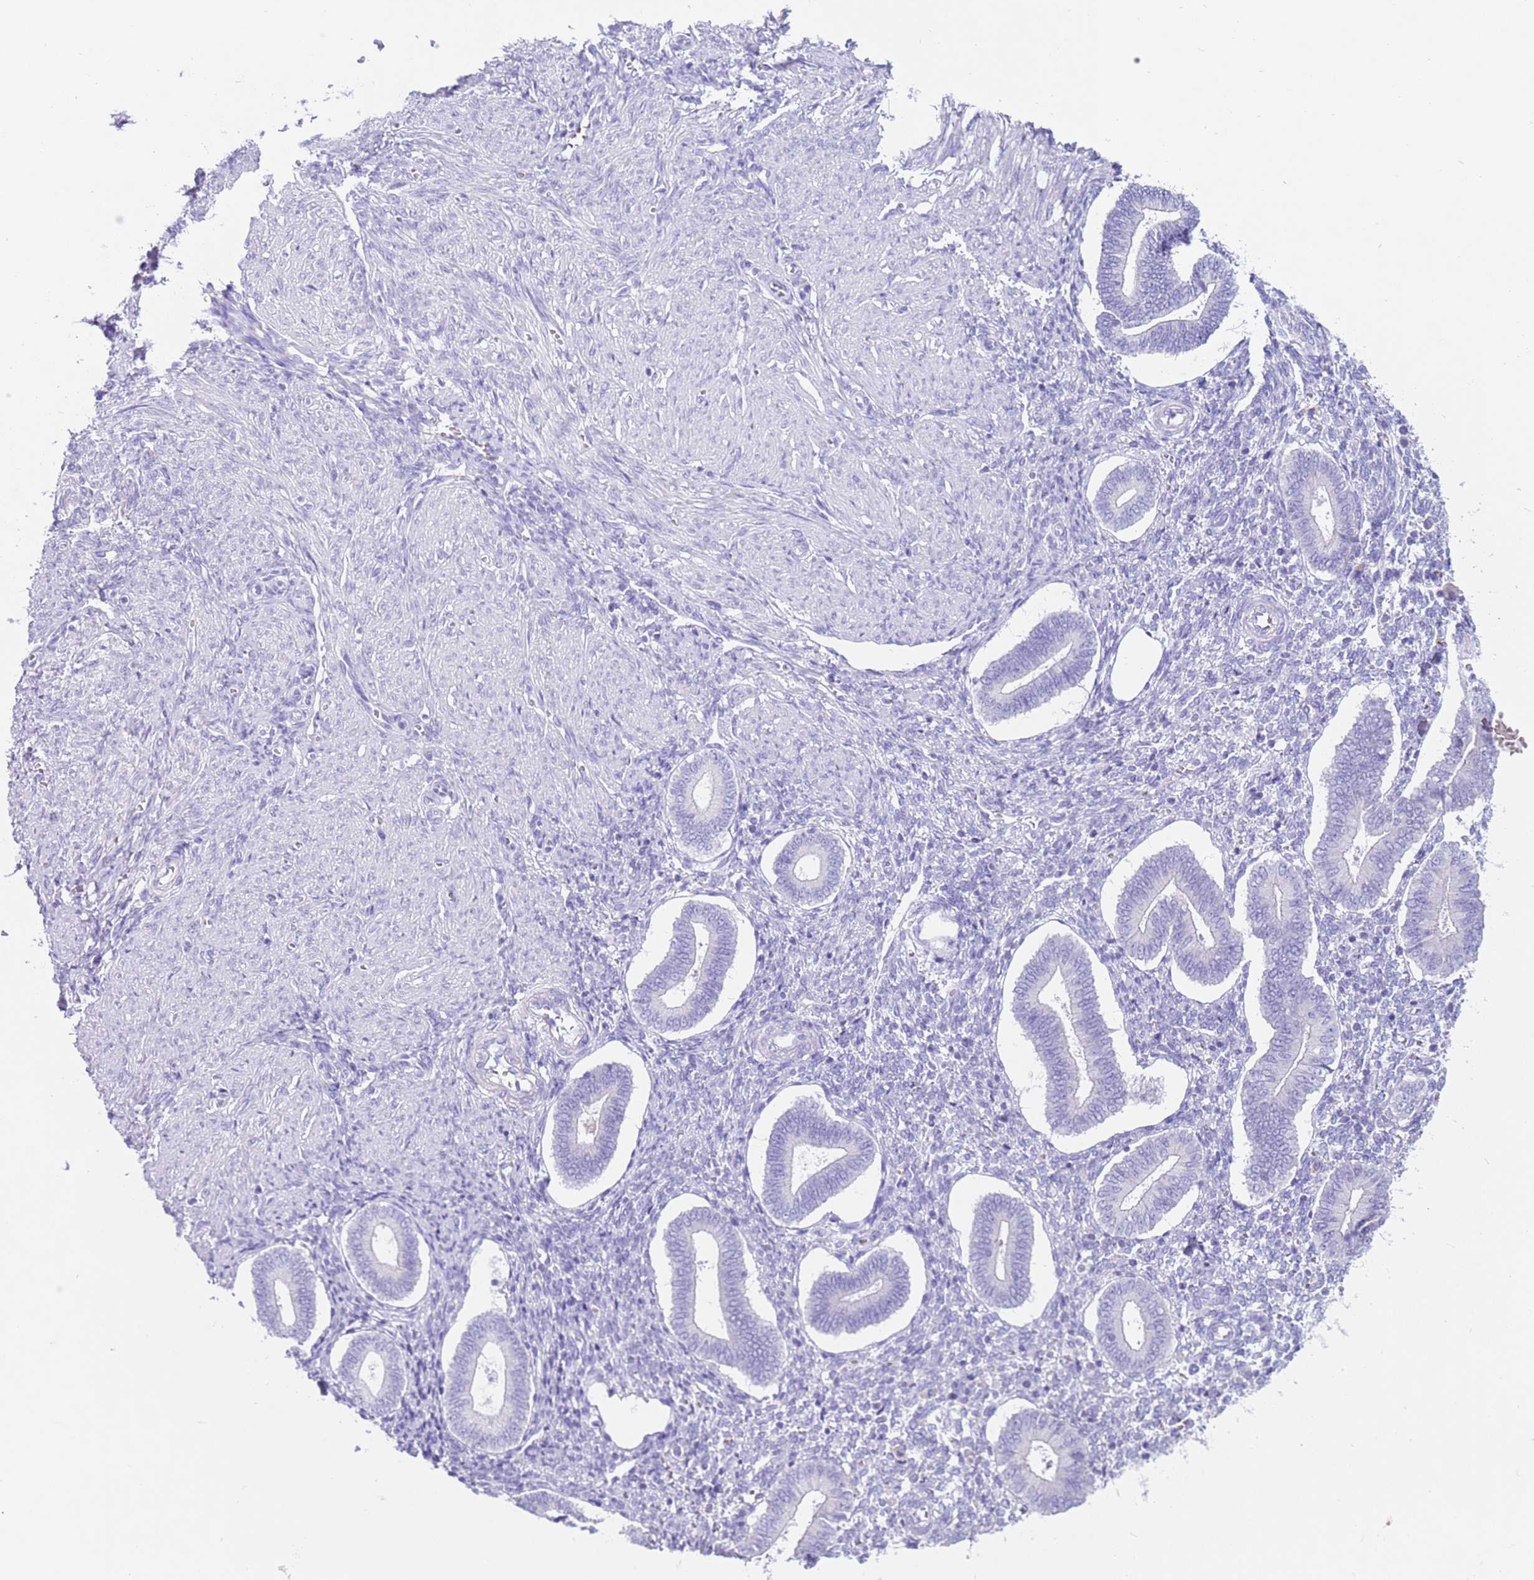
{"staining": {"intensity": "negative", "quantity": "none", "location": "none"}, "tissue": "endometrium", "cell_type": "Cells in endometrial stroma", "image_type": "normal", "snomed": [{"axis": "morphology", "description": "Normal tissue, NOS"}, {"axis": "topography", "description": "Endometrium"}], "caption": "Cells in endometrial stroma show no significant expression in unremarkable endometrium. (DAB IHC visualized using brightfield microscopy, high magnification).", "gene": "CPB1", "patient": {"sex": "female", "age": 44}}